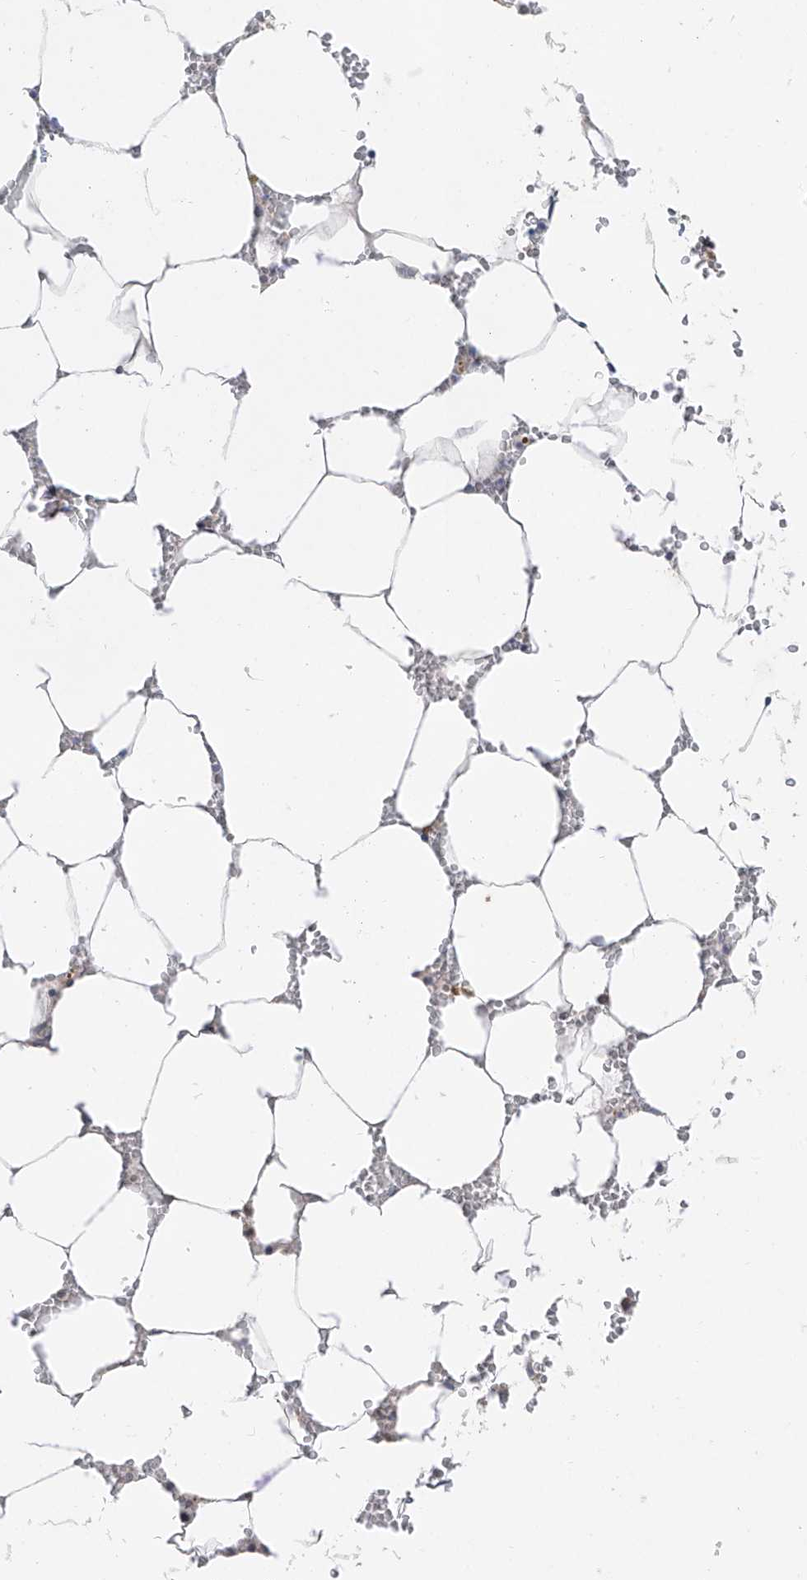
{"staining": {"intensity": "negative", "quantity": "none", "location": "none"}, "tissue": "bone marrow", "cell_type": "Hematopoietic cells", "image_type": "normal", "snomed": [{"axis": "morphology", "description": "Normal tissue, NOS"}, {"axis": "topography", "description": "Bone marrow"}], "caption": "Immunohistochemistry micrograph of benign bone marrow: bone marrow stained with DAB displays no significant protein staining in hematopoietic cells. Nuclei are stained in blue.", "gene": "FUCA2", "patient": {"sex": "male", "age": 70}}